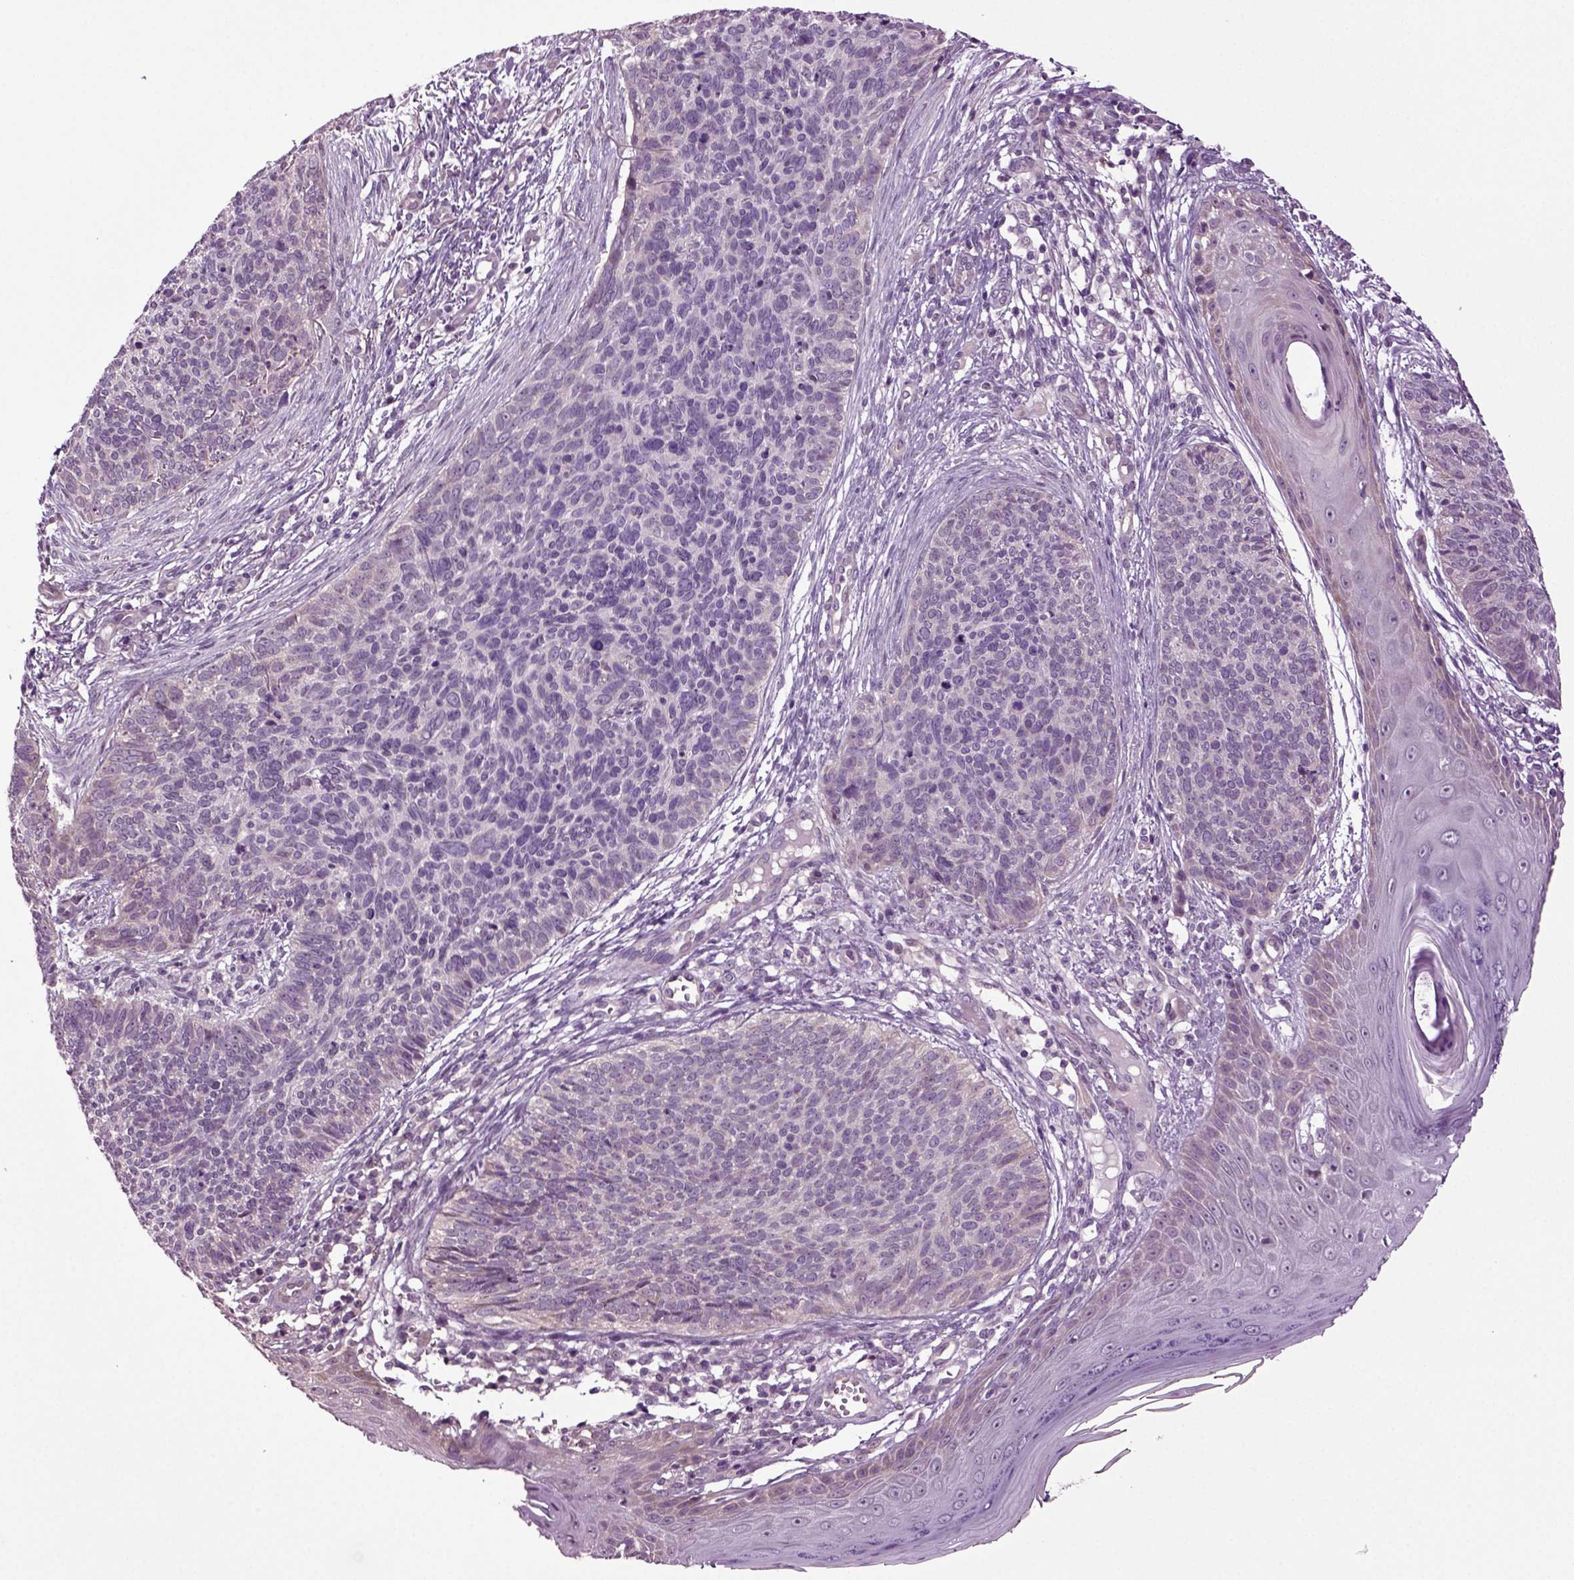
{"staining": {"intensity": "negative", "quantity": "none", "location": "none"}, "tissue": "skin cancer", "cell_type": "Tumor cells", "image_type": "cancer", "snomed": [{"axis": "morphology", "description": "Basal cell carcinoma"}, {"axis": "topography", "description": "Skin"}], "caption": "Photomicrograph shows no significant protein expression in tumor cells of skin cancer (basal cell carcinoma).", "gene": "PLCH2", "patient": {"sex": "male", "age": 64}}